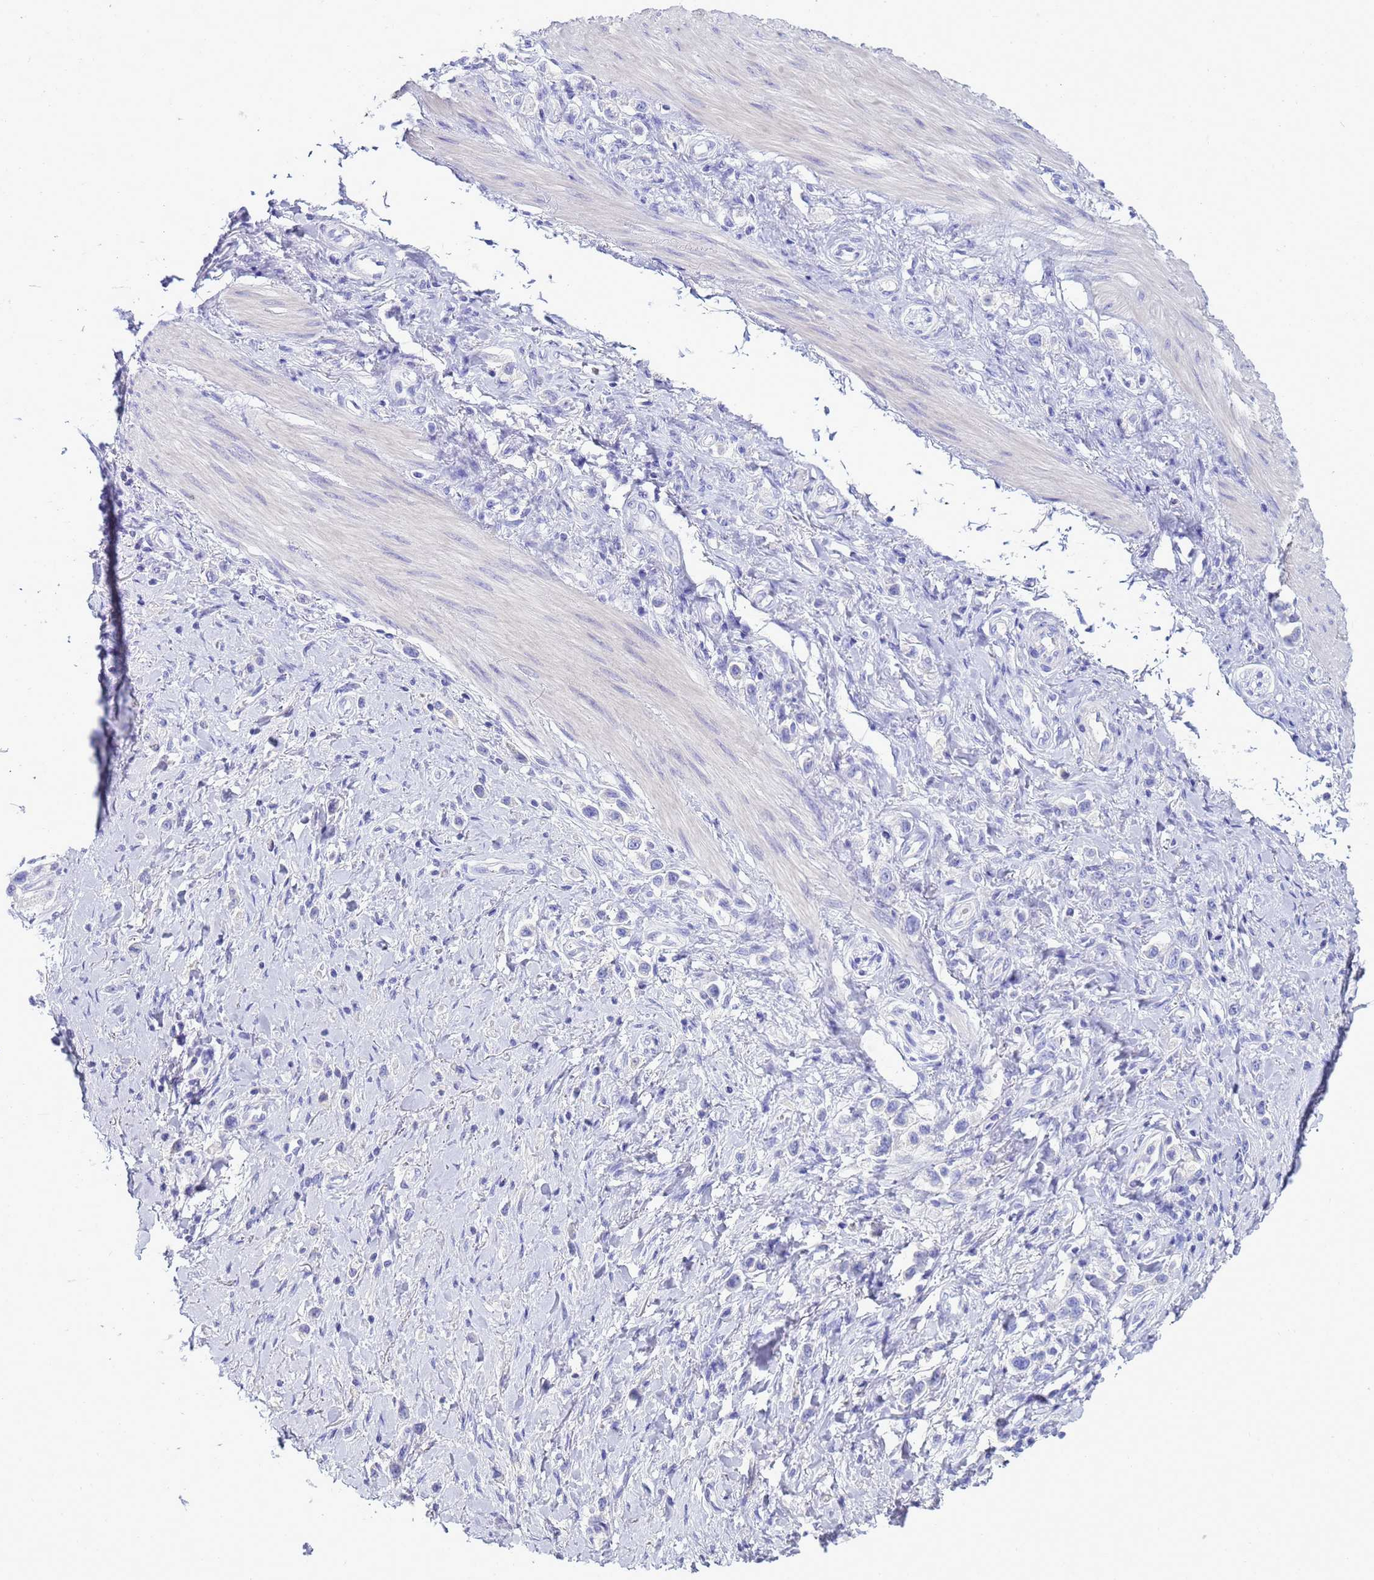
{"staining": {"intensity": "negative", "quantity": "none", "location": "none"}, "tissue": "stomach cancer", "cell_type": "Tumor cells", "image_type": "cancer", "snomed": [{"axis": "morphology", "description": "Adenocarcinoma, NOS"}, {"axis": "topography", "description": "Stomach"}], "caption": "DAB (3,3'-diaminobenzidine) immunohistochemical staining of stomach cancer displays no significant positivity in tumor cells.", "gene": "SYCN", "patient": {"sex": "female", "age": 65}}